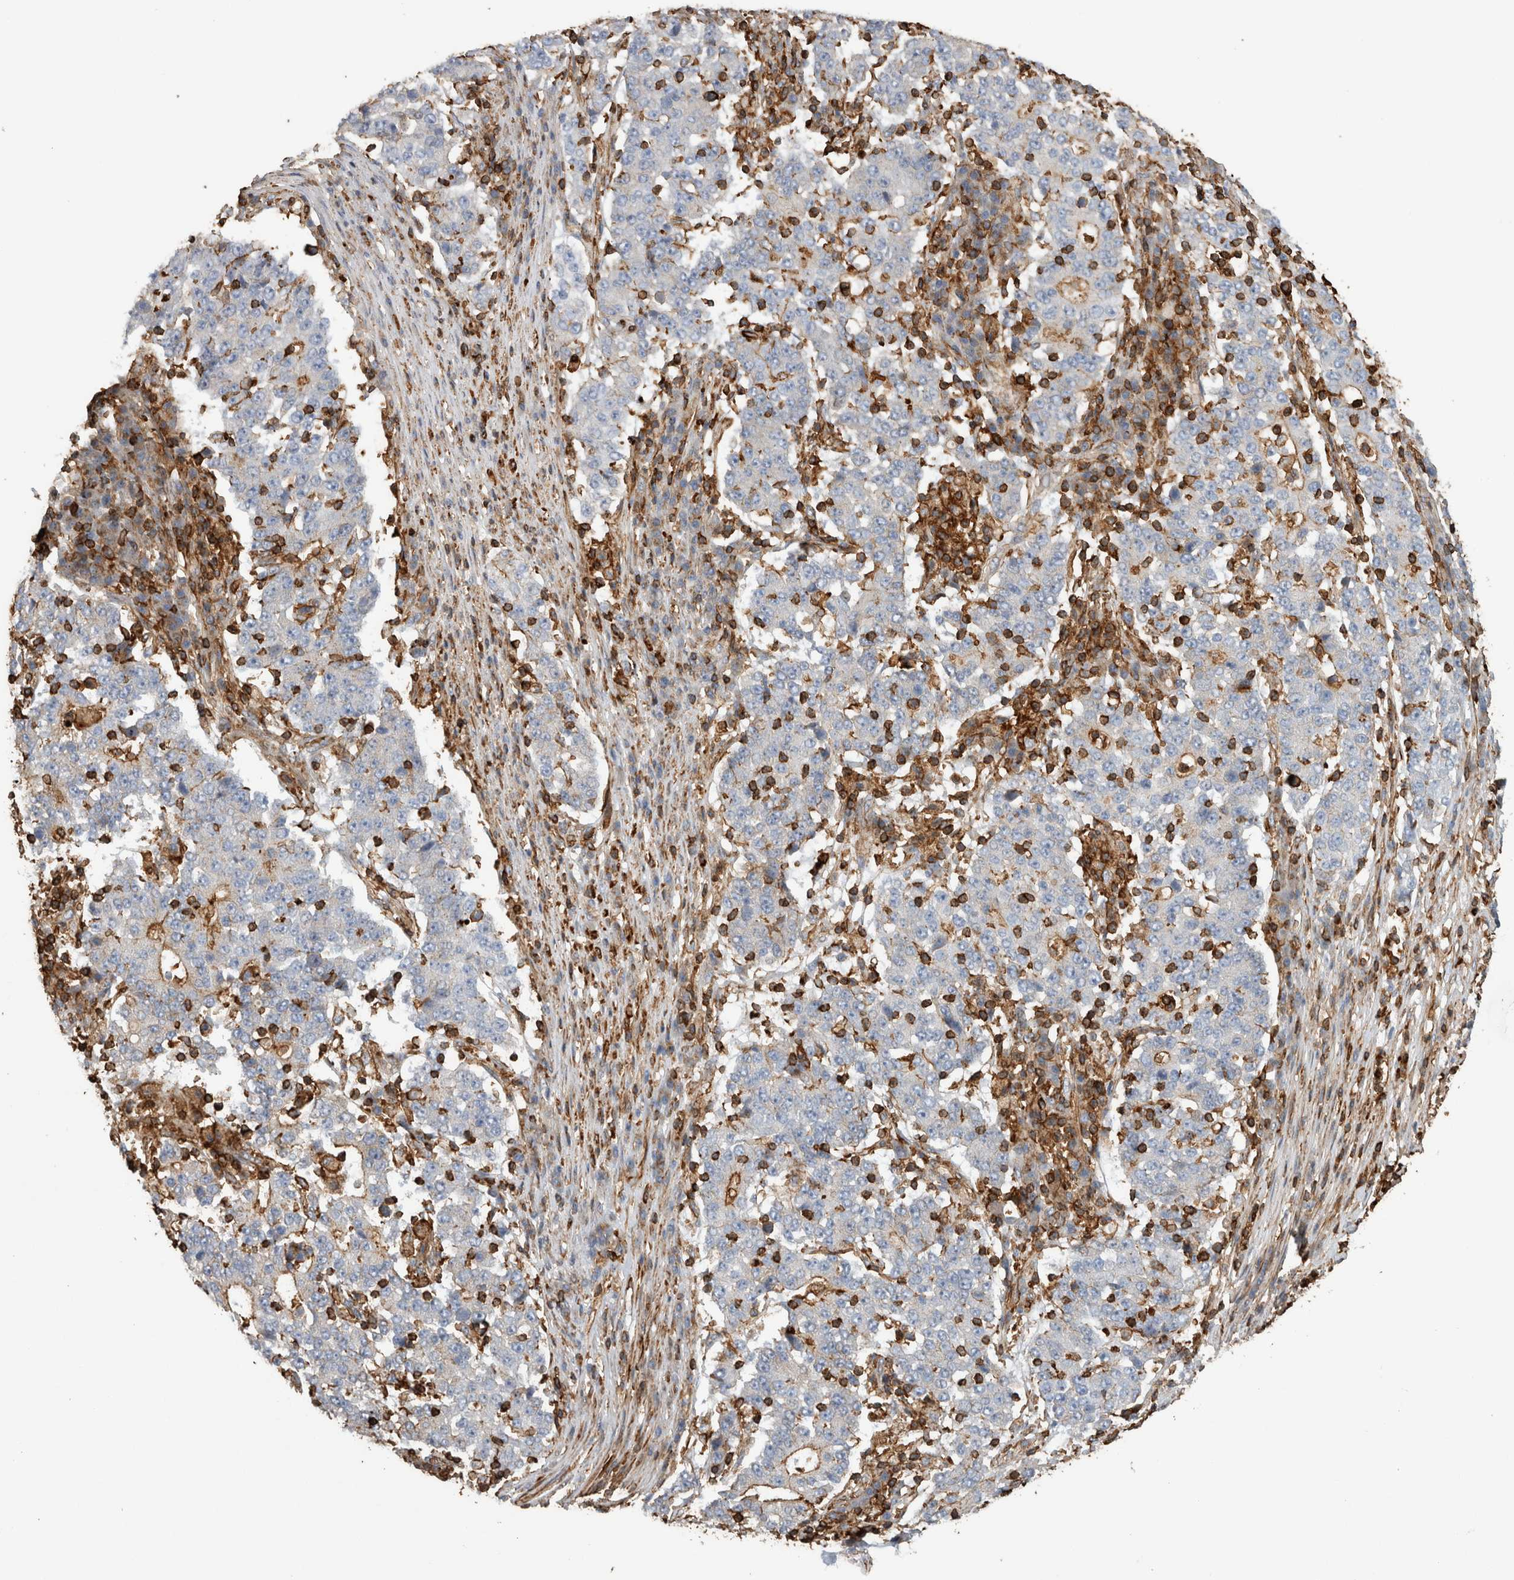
{"staining": {"intensity": "negative", "quantity": "none", "location": "none"}, "tissue": "stomach cancer", "cell_type": "Tumor cells", "image_type": "cancer", "snomed": [{"axis": "morphology", "description": "Adenocarcinoma, NOS"}, {"axis": "topography", "description": "Stomach"}], "caption": "This is an immunohistochemistry (IHC) micrograph of stomach adenocarcinoma. There is no expression in tumor cells.", "gene": "GPER1", "patient": {"sex": "male", "age": 59}}